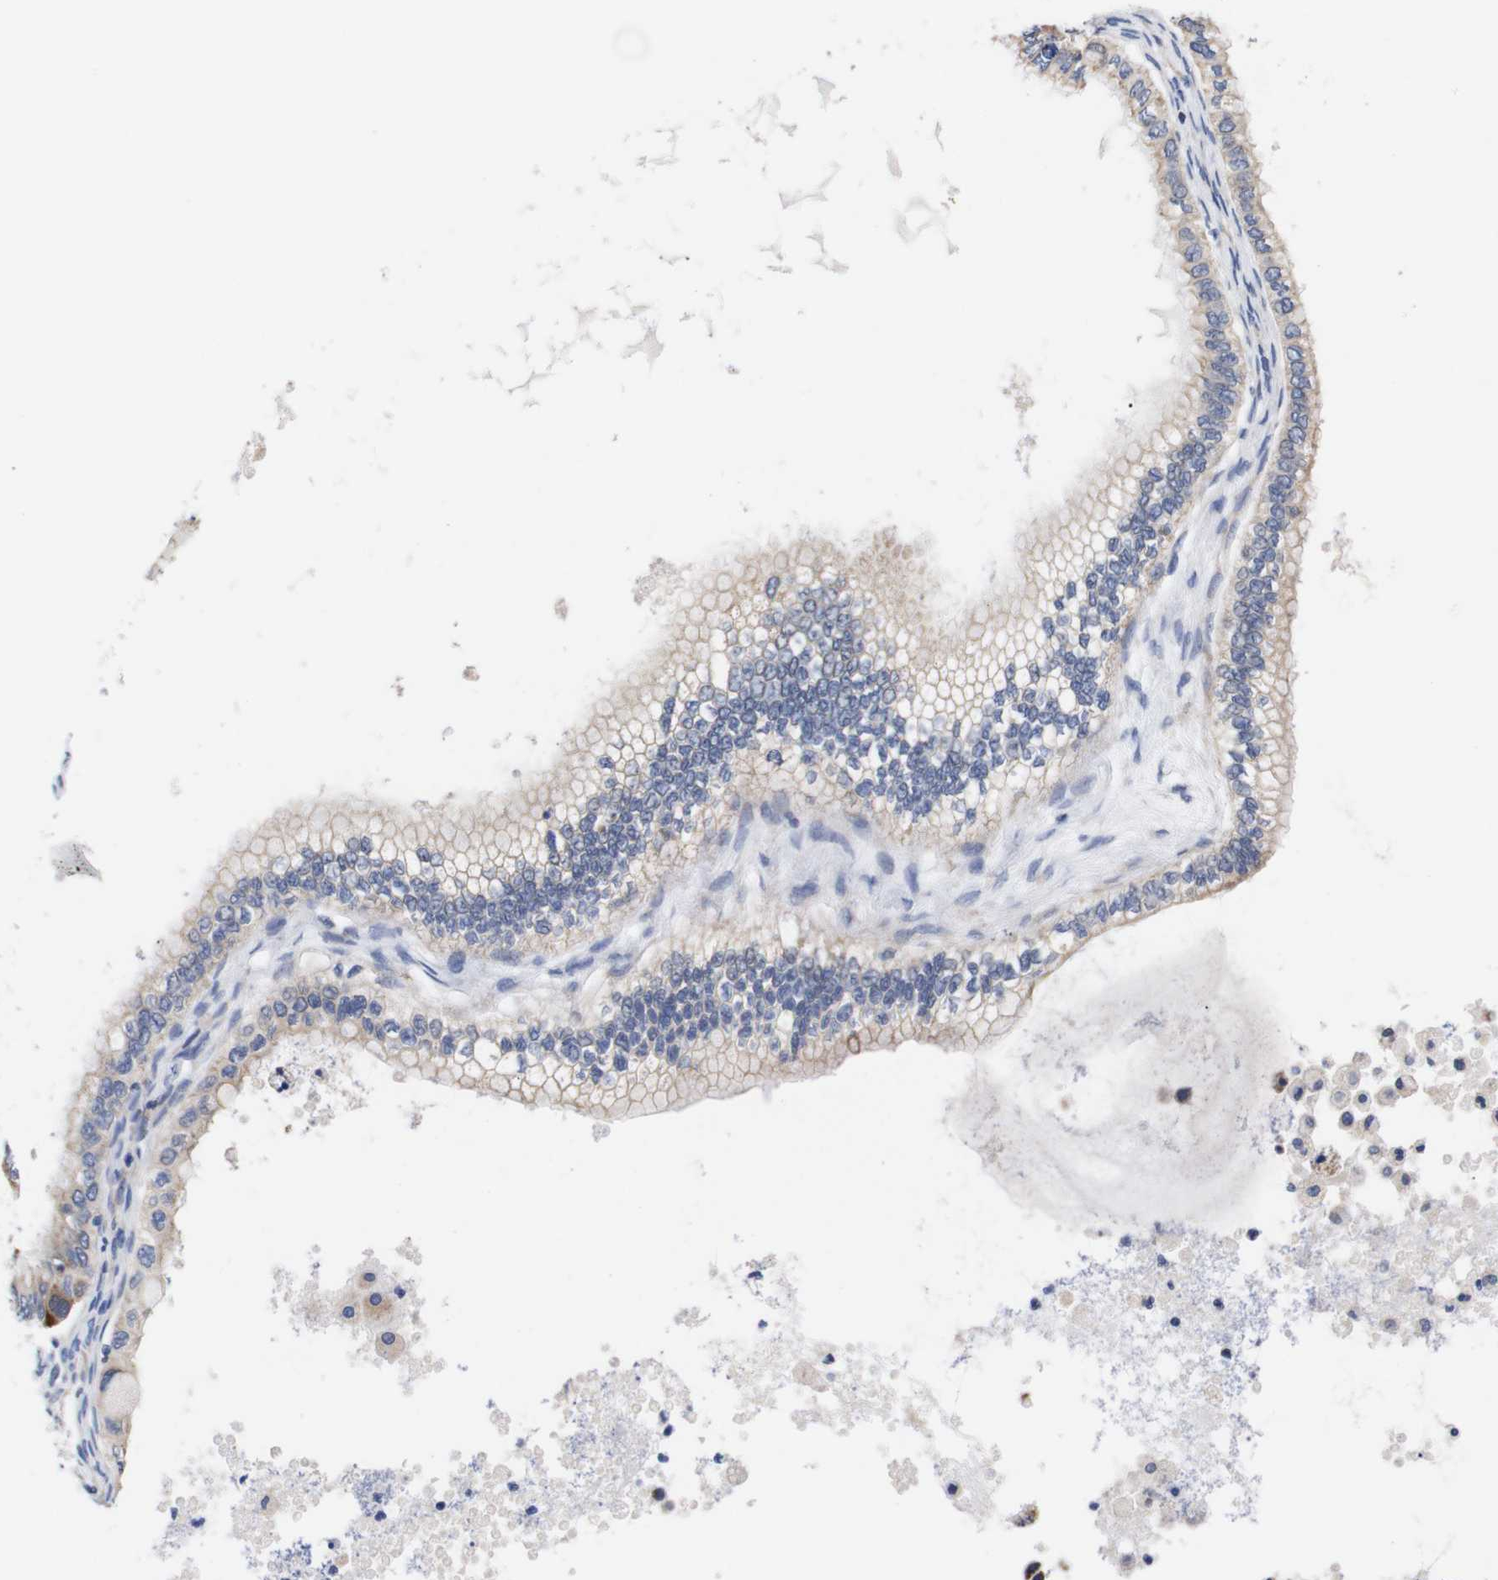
{"staining": {"intensity": "weak", "quantity": "25%-75%", "location": "cytoplasmic/membranous"}, "tissue": "ovarian cancer", "cell_type": "Tumor cells", "image_type": "cancer", "snomed": [{"axis": "morphology", "description": "Cystadenocarcinoma, mucinous, NOS"}, {"axis": "topography", "description": "Ovary"}], "caption": "Tumor cells demonstrate low levels of weak cytoplasmic/membranous expression in about 25%-75% of cells in ovarian cancer. The staining is performed using DAB (3,3'-diaminobenzidine) brown chromogen to label protein expression. The nuclei are counter-stained blue using hematoxylin.", "gene": "OPN3", "patient": {"sex": "female", "age": 80}}